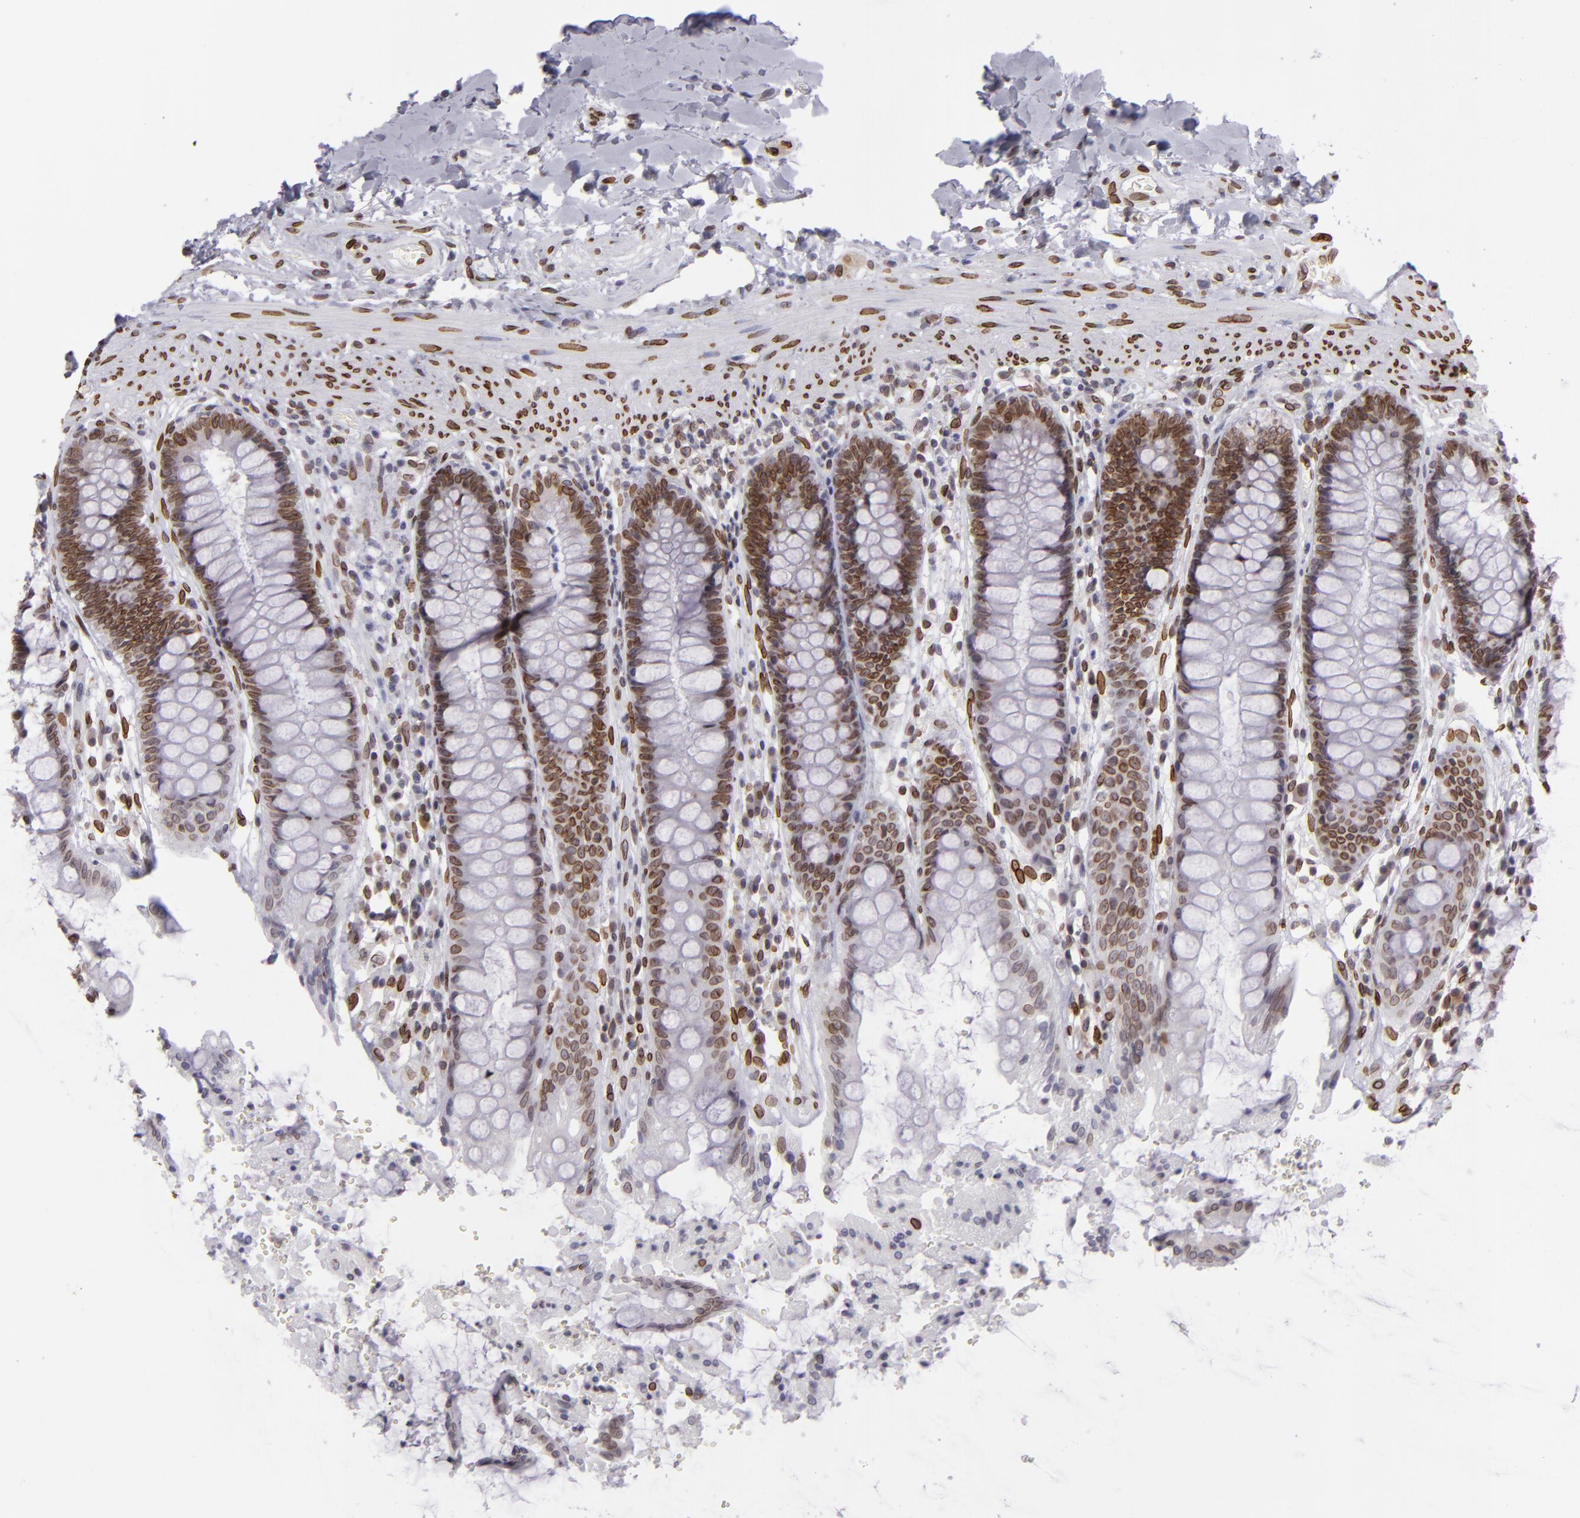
{"staining": {"intensity": "strong", "quantity": ">75%", "location": "nuclear"}, "tissue": "rectum", "cell_type": "Glandular cells", "image_type": "normal", "snomed": [{"axis": "morphology", "description": "Normal tissue, NOS"}, {"axis": "topography", "description": "Rectum"}], "caption": "Immunohistochemistry of unremarkable human rectum exhibits high levels of strong nuclear staining in about >75% of glandular cells.", "gene": "EMD", "patient": {"sex": "female", "age": 46}}